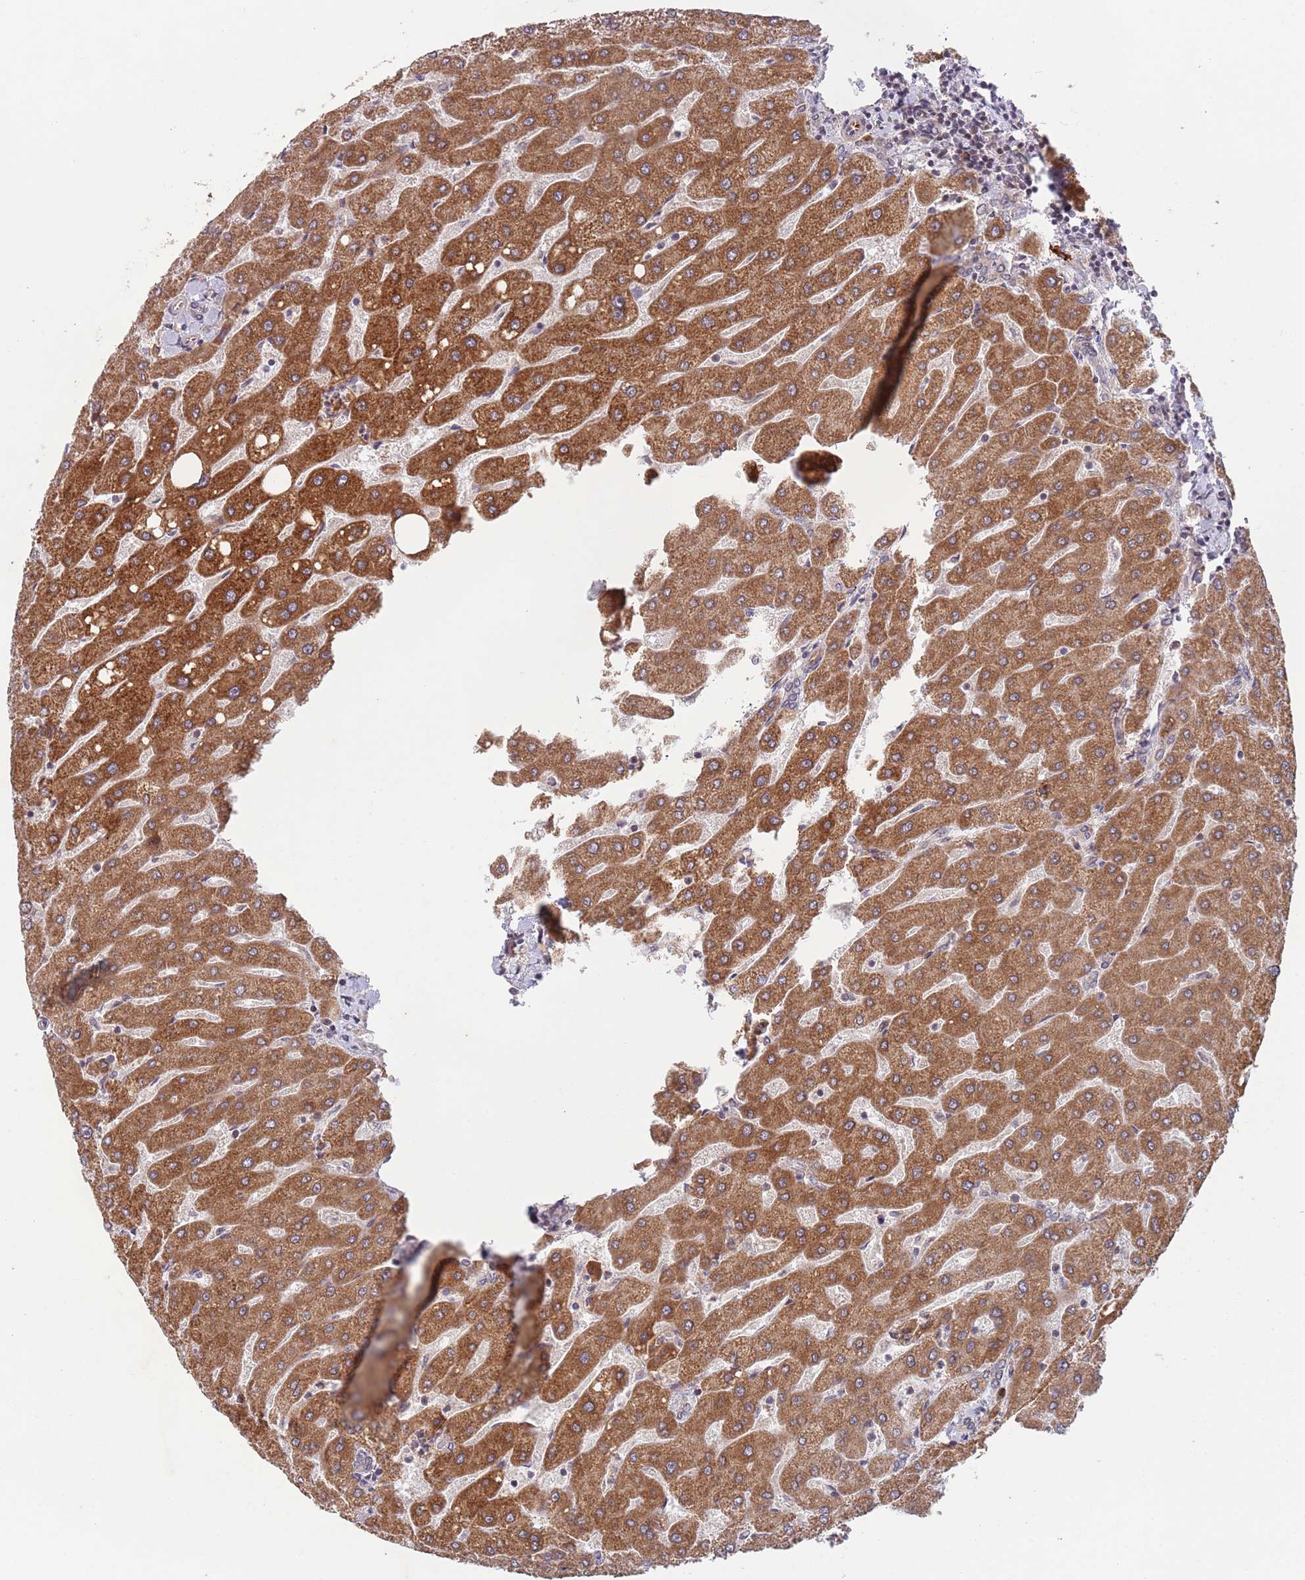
{"staining": {"intensity": "weak", "quantity": ">75%", "location": "cytoplasmic/membranous"}, "tissue": "liver", "cell_type": "Cholangiocytes", "image_type": "normal", "snomed": [{"axis": "morphology", "description": "Normal tissue, NOS"}, {"axis": "topography", "description": "Liver"}], "caption": "Immunohistochemistry (IHC) image of unremarkable human liver stained for a protein (brown), which reveals low levels of weak cytoplasmic/membranous staining in approximately >75% of cholangiocytes.", "gene": "CHD9", "patient": {"sex": "male", "age": 67}}